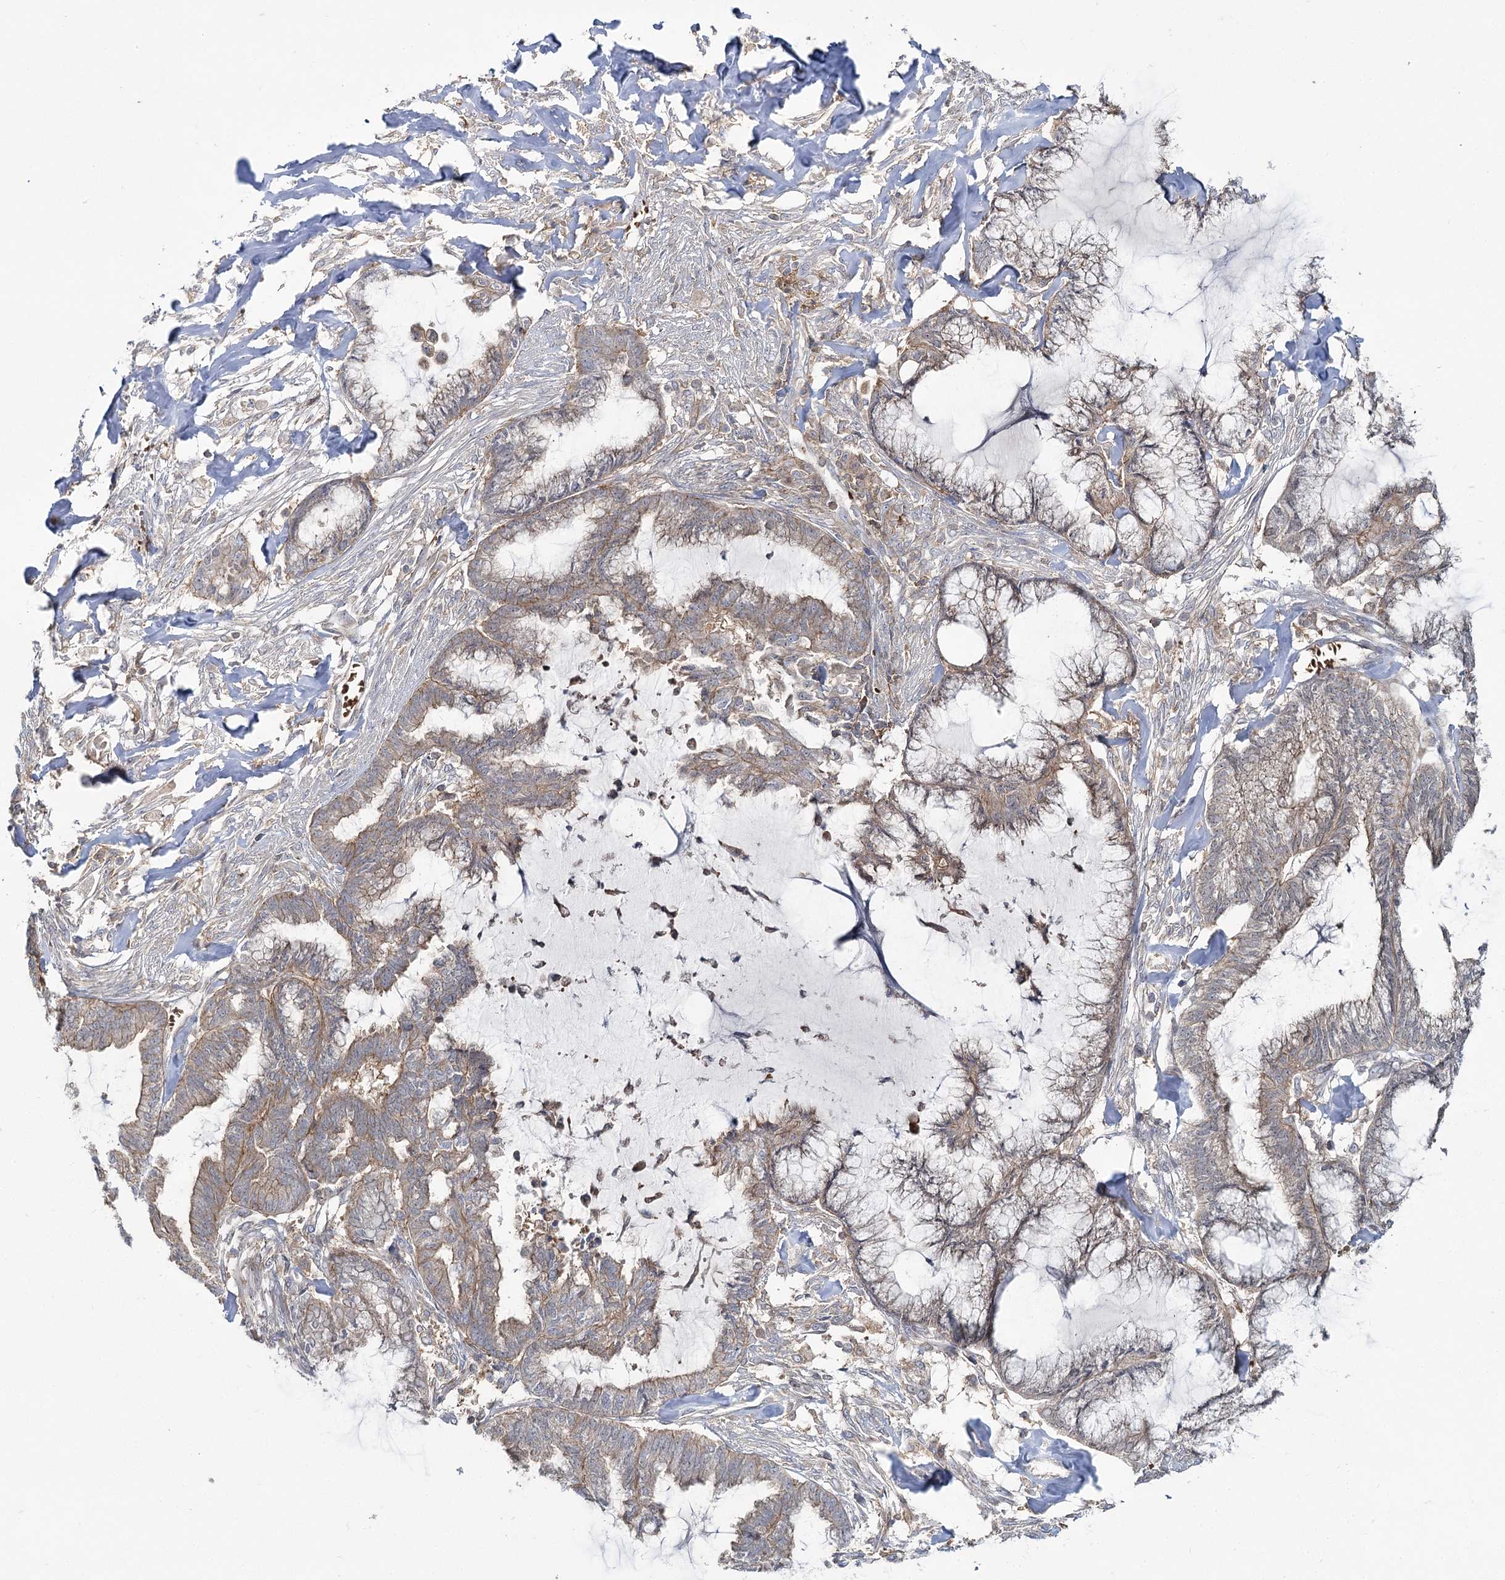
{"staining": {"intensity": "weak", "quantity": "25%-75%", "location": "cytoplasmic/membranous"}, "tissue": "endometrial cancer", "cell_type": "Tumor cells", "image_type": "cancer", "snomed": [{"axis": "morphology", "description": "Adenocarcinoma, NOS"}, {"axis": "topography", "description": "Endometrium"}], "caption": "A histopathology image of endometrial cancer (adenocarcinoma) stained for a protein exhibits weak cytoplasmic/membranous brown staining in tumor cells. (Brightfield microscopy of DAB IHC at high magnification).", "gene": "PCBD2", "patient": {"sex": "female", "age": 86}}